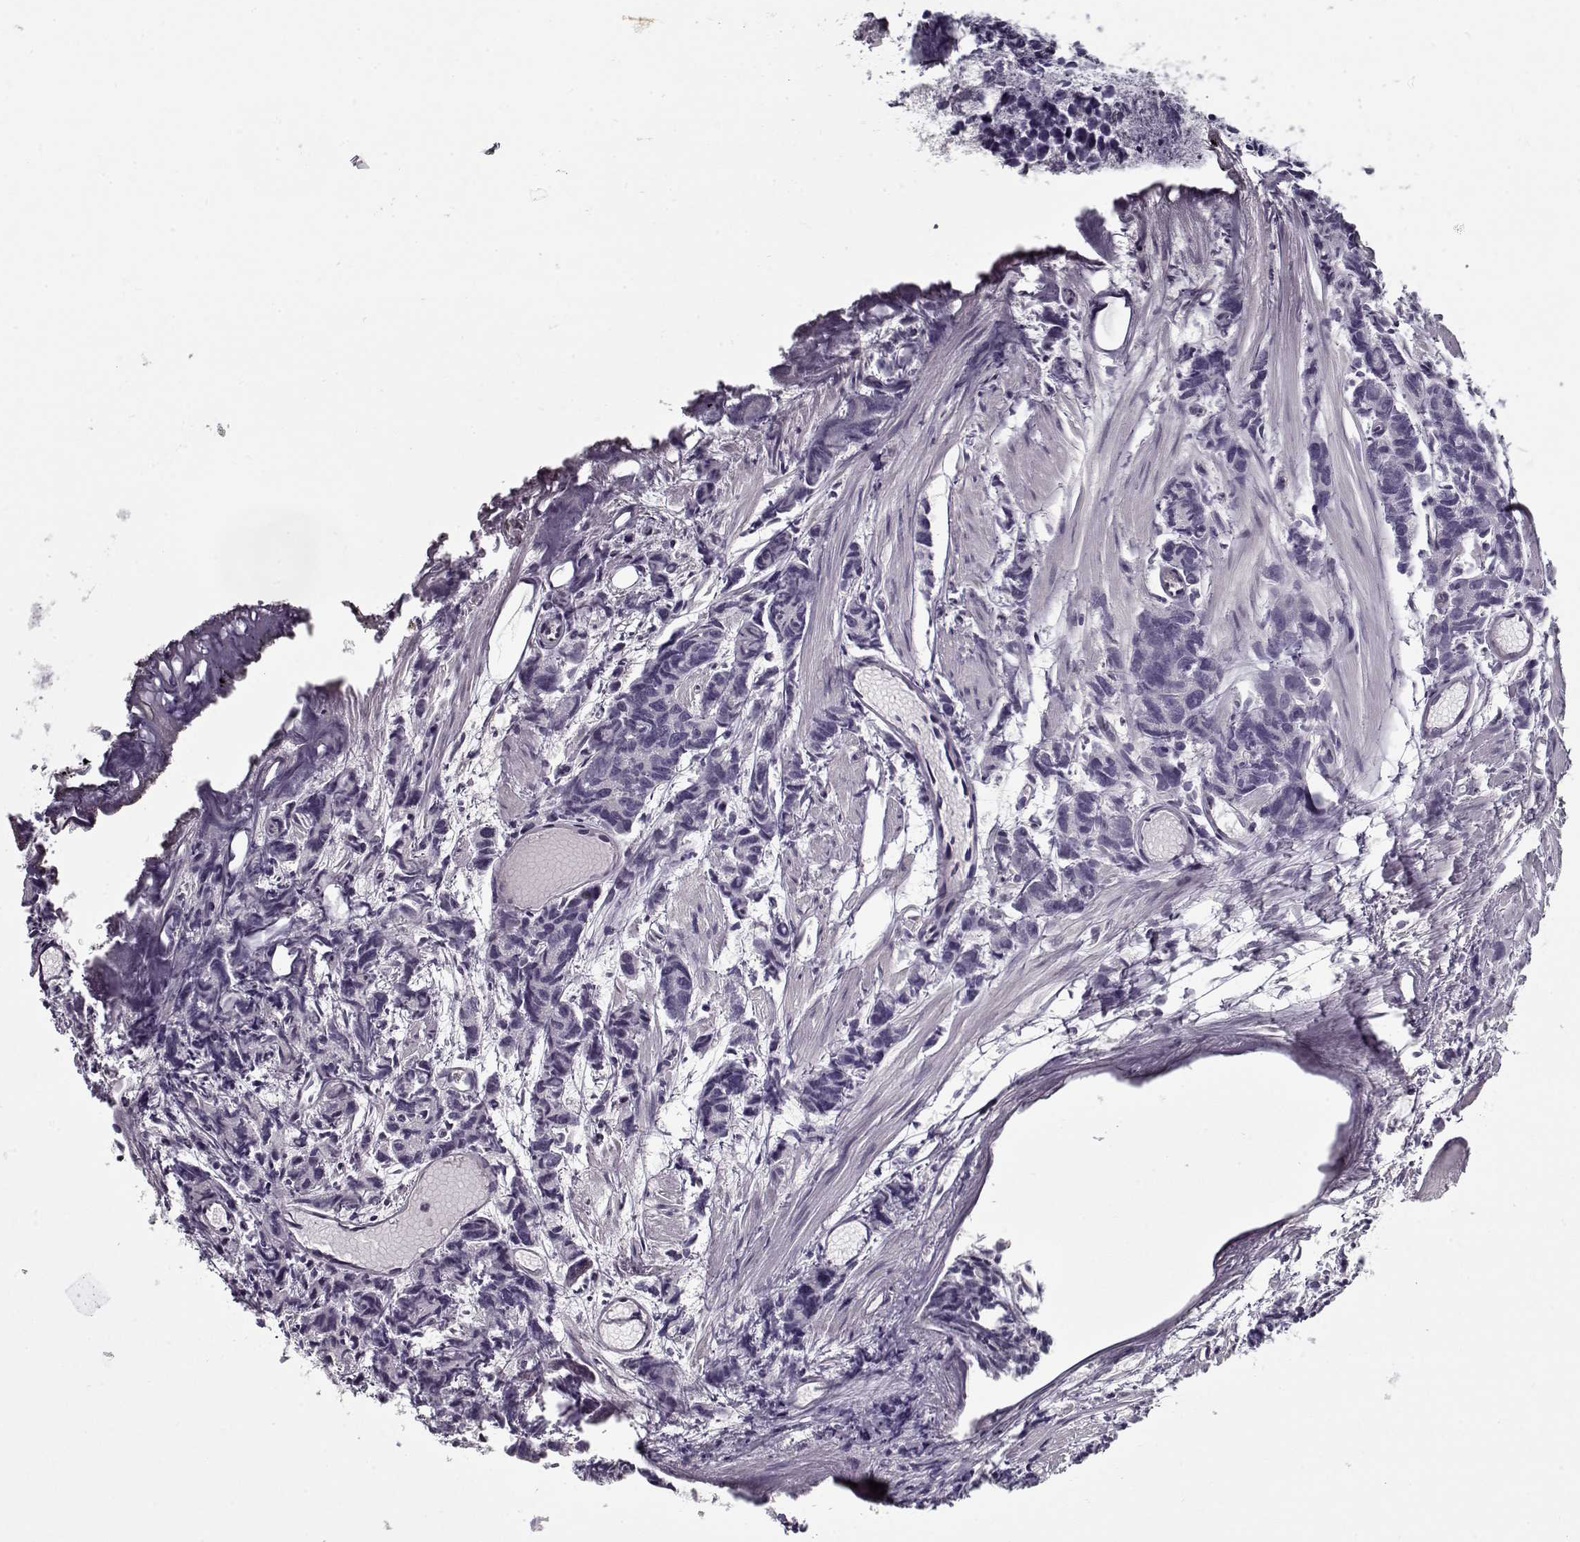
{"staining": {"intensity": "negative", "quantity": "none", "location": "none"}, "tissue": "prostate cancer", "cell_type": "Tumor cells", "image_type": "cancer", "snomed": [{"axis": "morphology", "description": "Adenocarcinoma, High grade"}, {"axis": "topography", "description": "Prostate"}], "caption": "Immunohistochemical staining of prostate cancer (high-grade adenocarcinoma) shows no significant positivity in tumor cells. Brightfield microscopy of immunohistochemistry stained with DAB (brown) and hematoxylin (blue), captured at high magnification.", "gene": "CCDC136", "patient": {"sex": "male", "age": 77}}